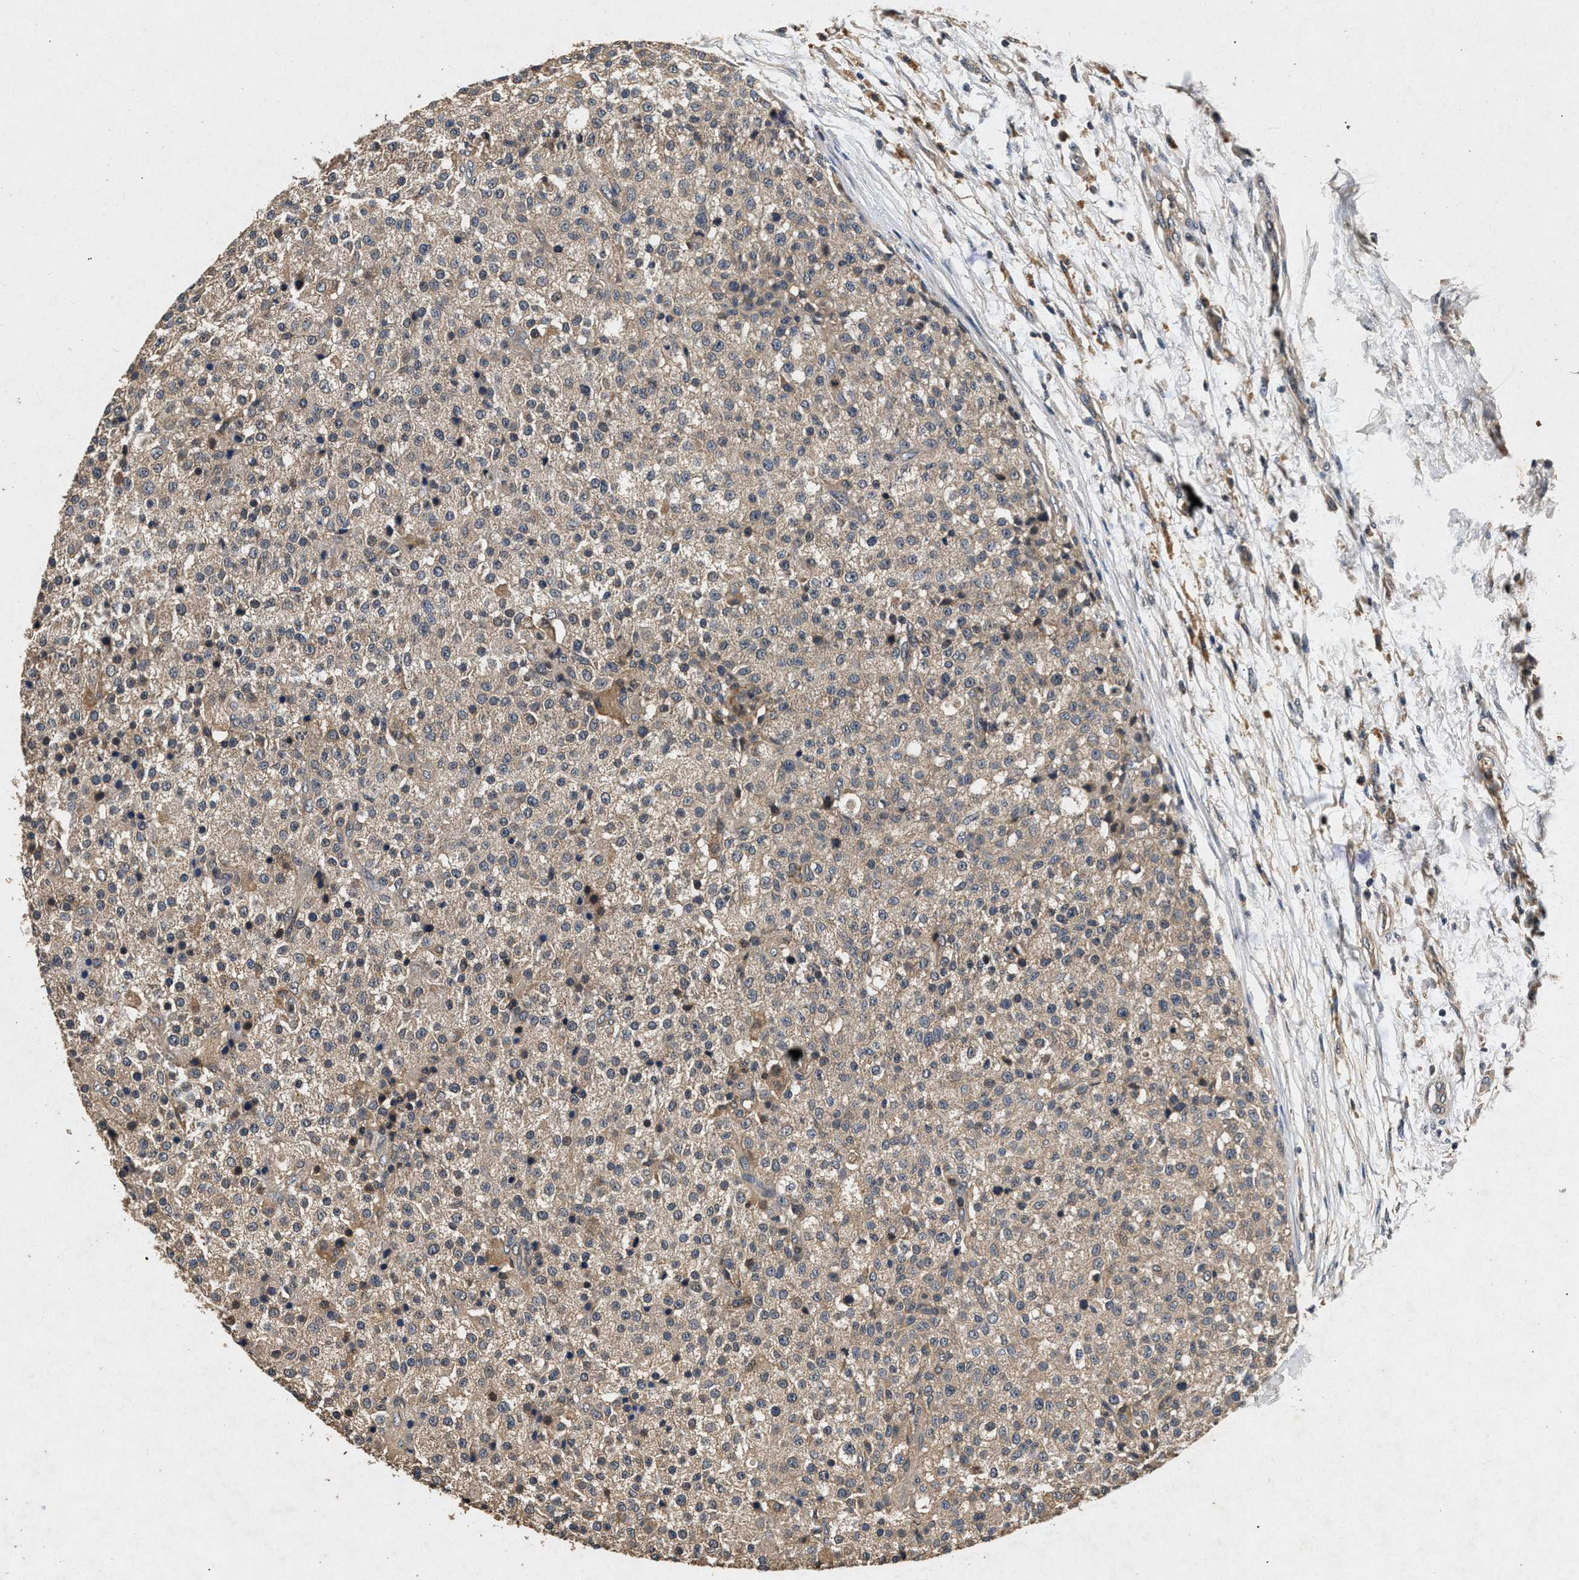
{"staining": {"intensity": "weak", "quantity": ">75%", "location": "cytoplasmic/membranous"}, "tissue": "testis cancer", "cell_type": "Tumor cells", "image_type": "cancer", "snomed": [{"axis": "morphology", "description": "Seminoma, NOS"}, {"axis": "topography", "description": "Testis"}], "caption": "The micrograph demonstrates a brown stain indicating the presence of a protein in the cytoplasmic/membranous of tumor cells in testis cancer (seminoma).", "gene": "PPP1CC", "patient": {"sex": "male", "age": 59}}